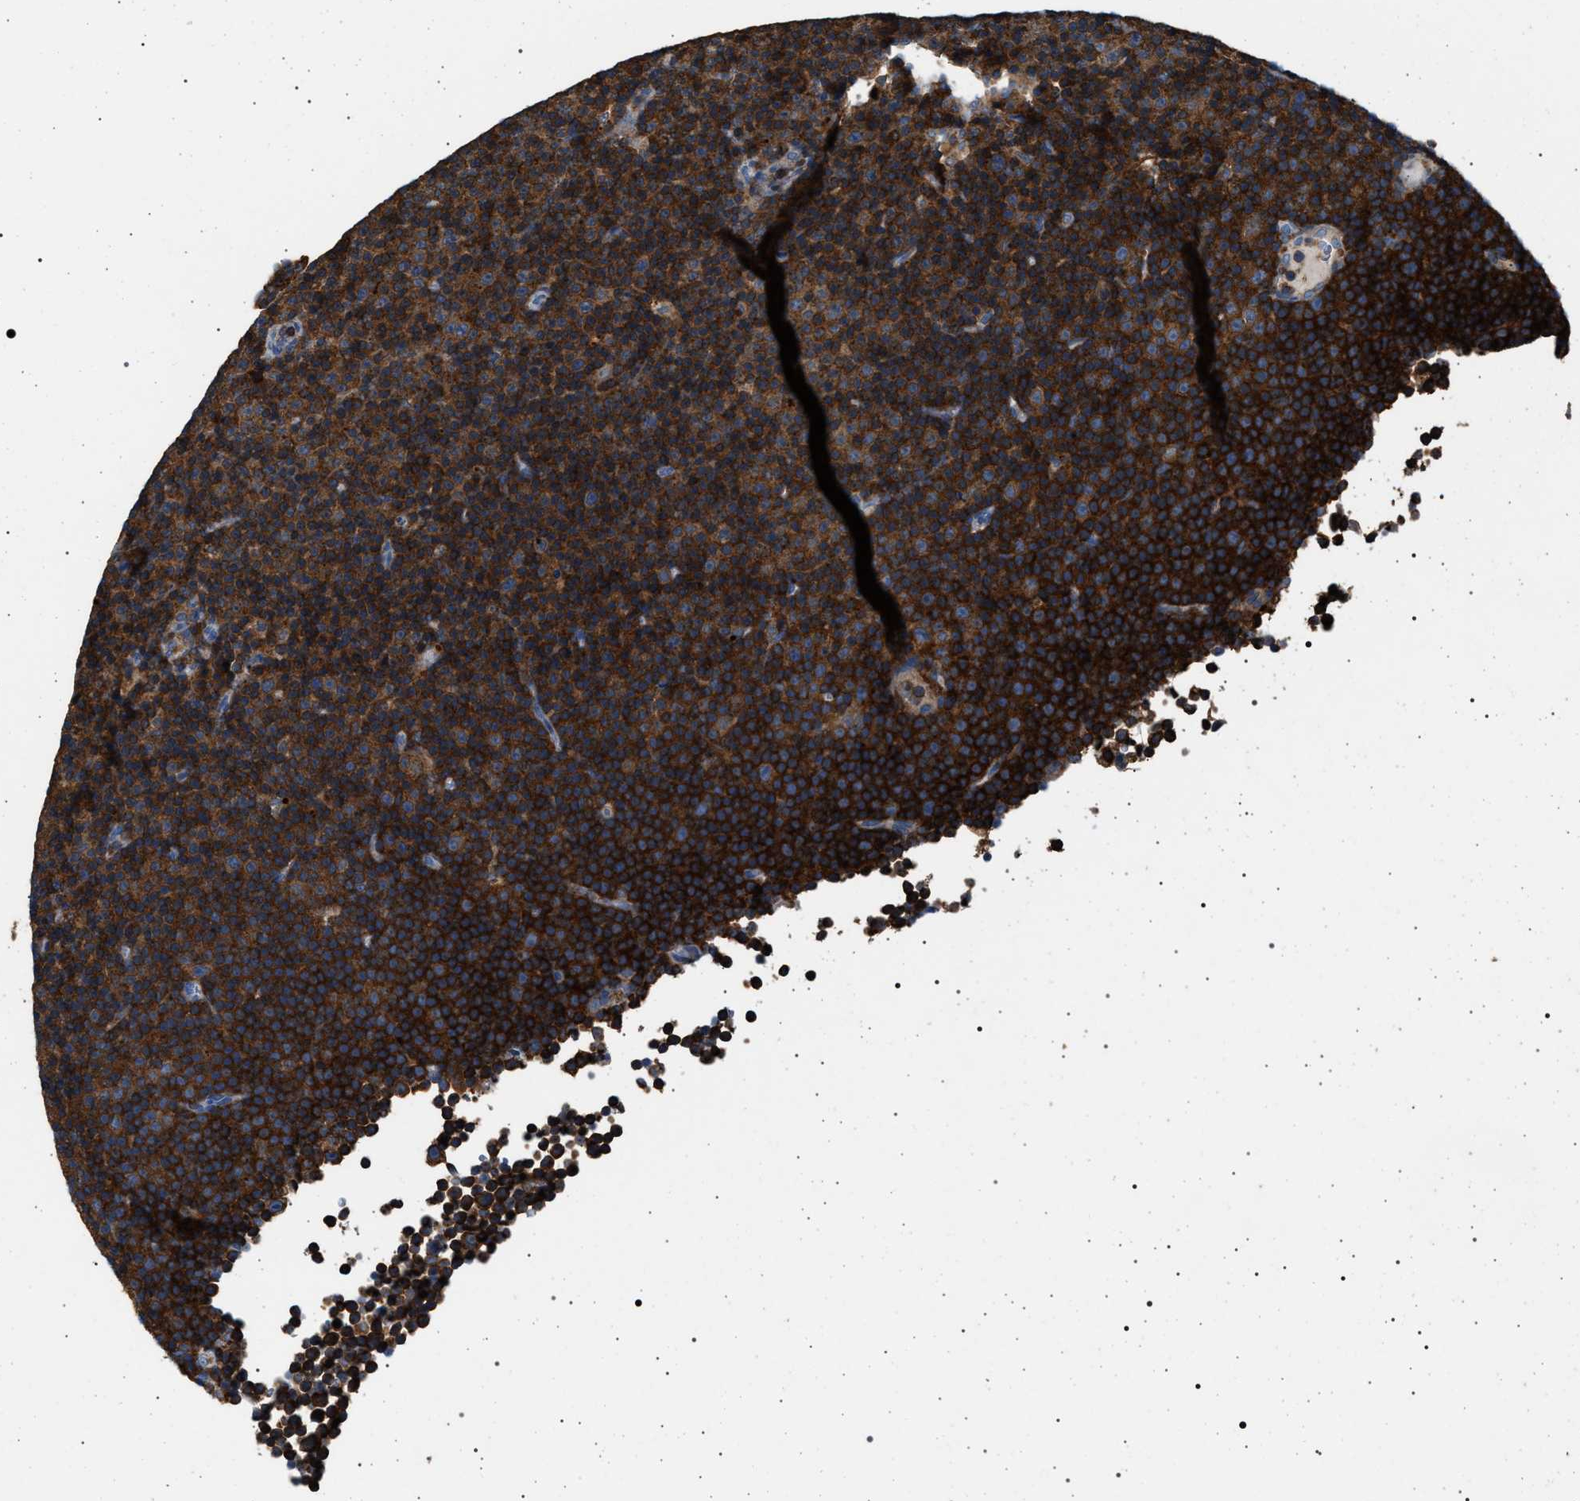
{"staining": {"intensity": "strong", "quantity": ">75%", "location": "cytoplasmic/membranous"}, "tissue": "lymphoma", "cell_type": "Tumor cells", "image_type": "cancer", "snomed": [{"axis": "morphology", "description": "Malignant lymphoma, non-Hodgkin's type, Low grade"}, {"axis": "topography", "description": "Lymph node"}], "caption": "About >75% of tumor cells in low-grade malignant lymphoma, non-Hodgkin's type display strong cytoplasmic/membranous protein staining as visualized by brown immunohistochemical staining.", "gene": "SMAP2", "patient": {"sex": "female", "age": 67}}